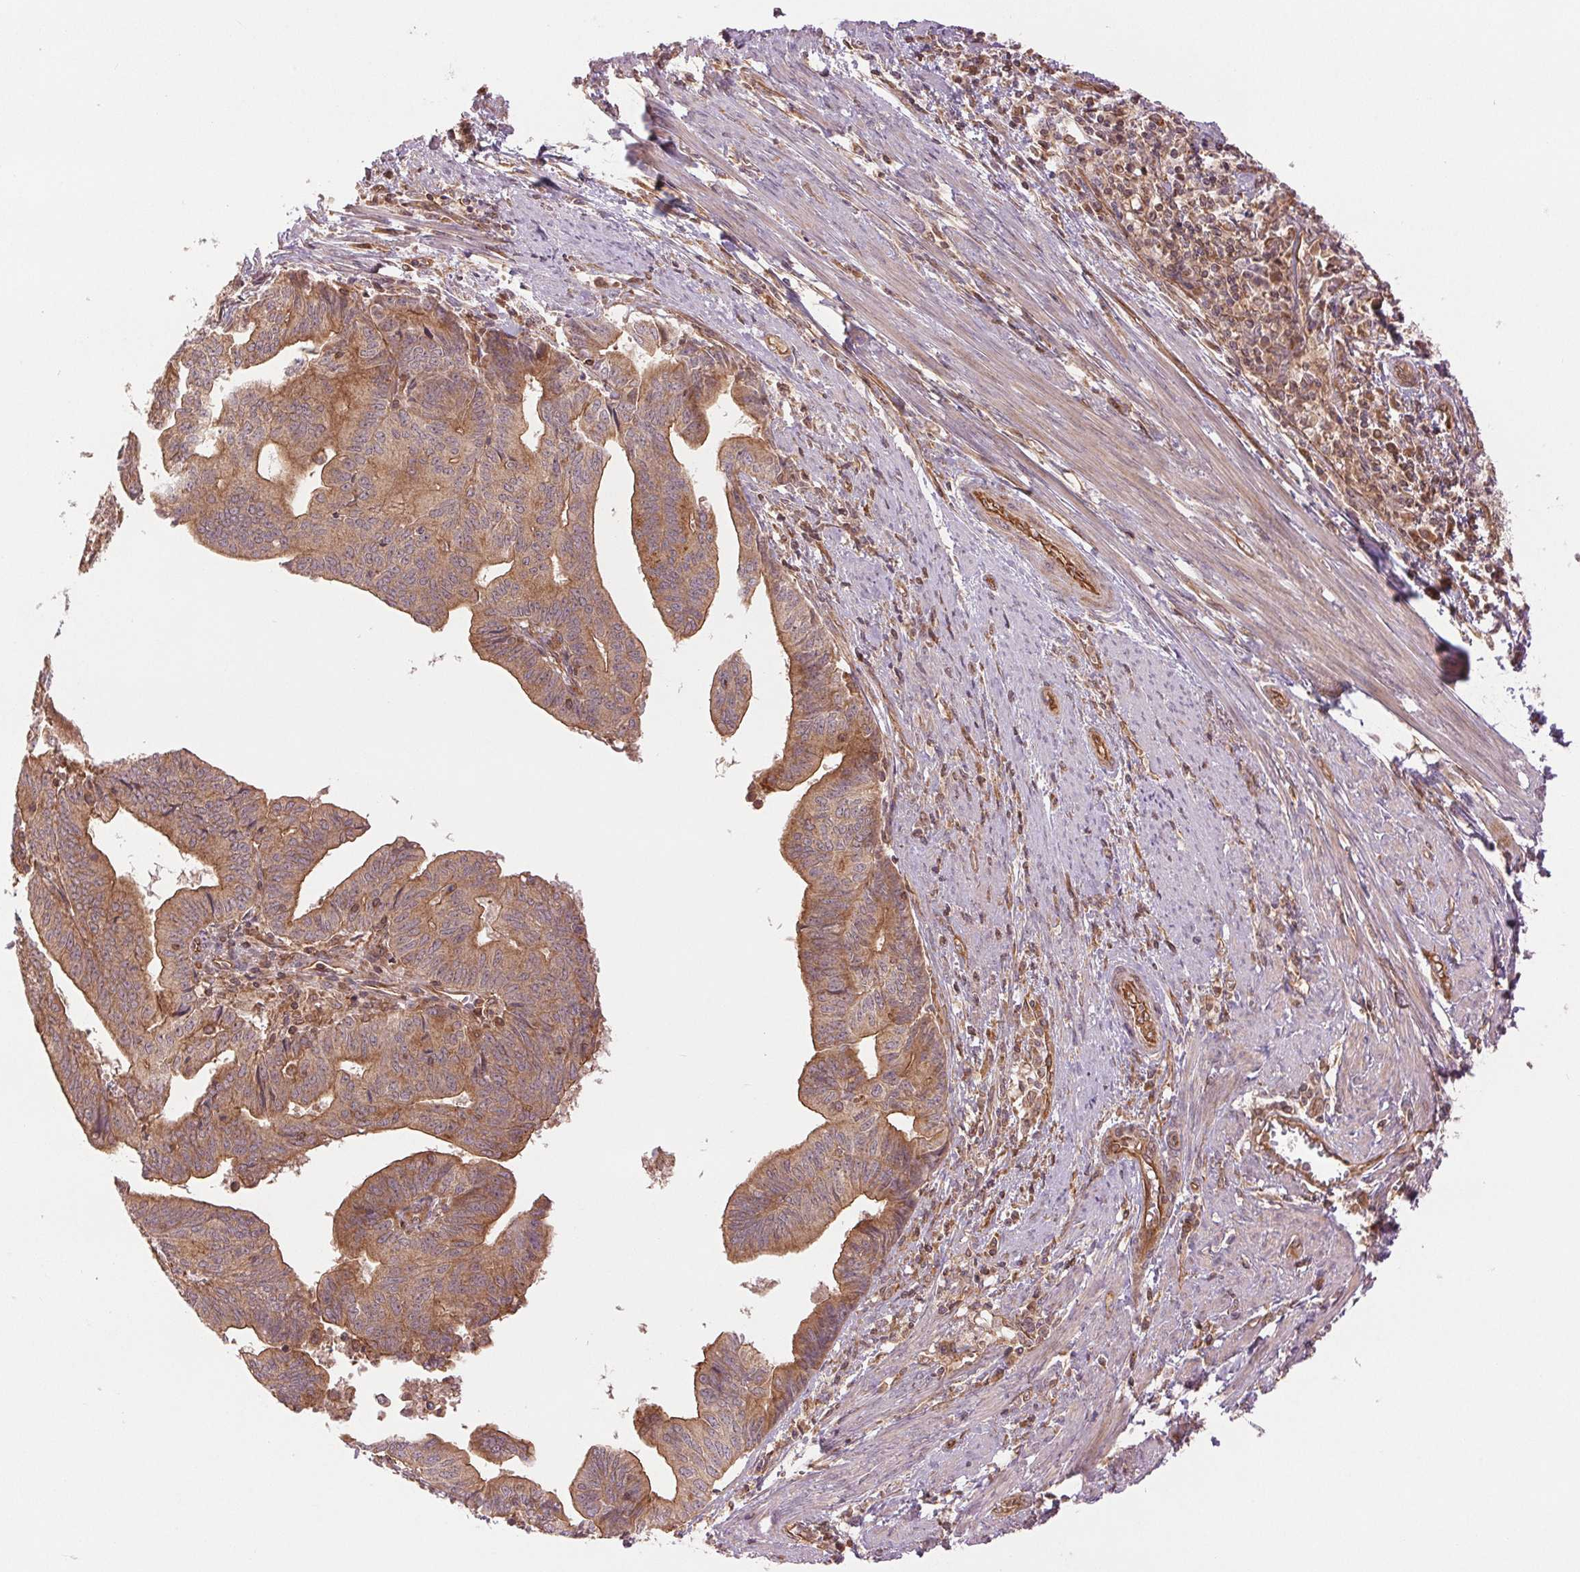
{"staining": {"intensity": "moderate", "quantity": ">75%", "location": "cytoplasmic/membranous"}, "tissue": "endometrial cancer", "cell_type": "Tumor cells", "image_type": "cancer", "snomed": [{"axis": "morphology", "description": "Adenocarcinoma, NOS"}, {"axis": "topography", "description": "Endometrium"}], "caption": "A medium amount of moderate cytoplasmic/membranous staining is identified in approximately >75% of tumor cells in adenocarcinoma (endometrial) tissue.", "gene": "STARD7", "patient": {"sex": "female", "age": 65}}